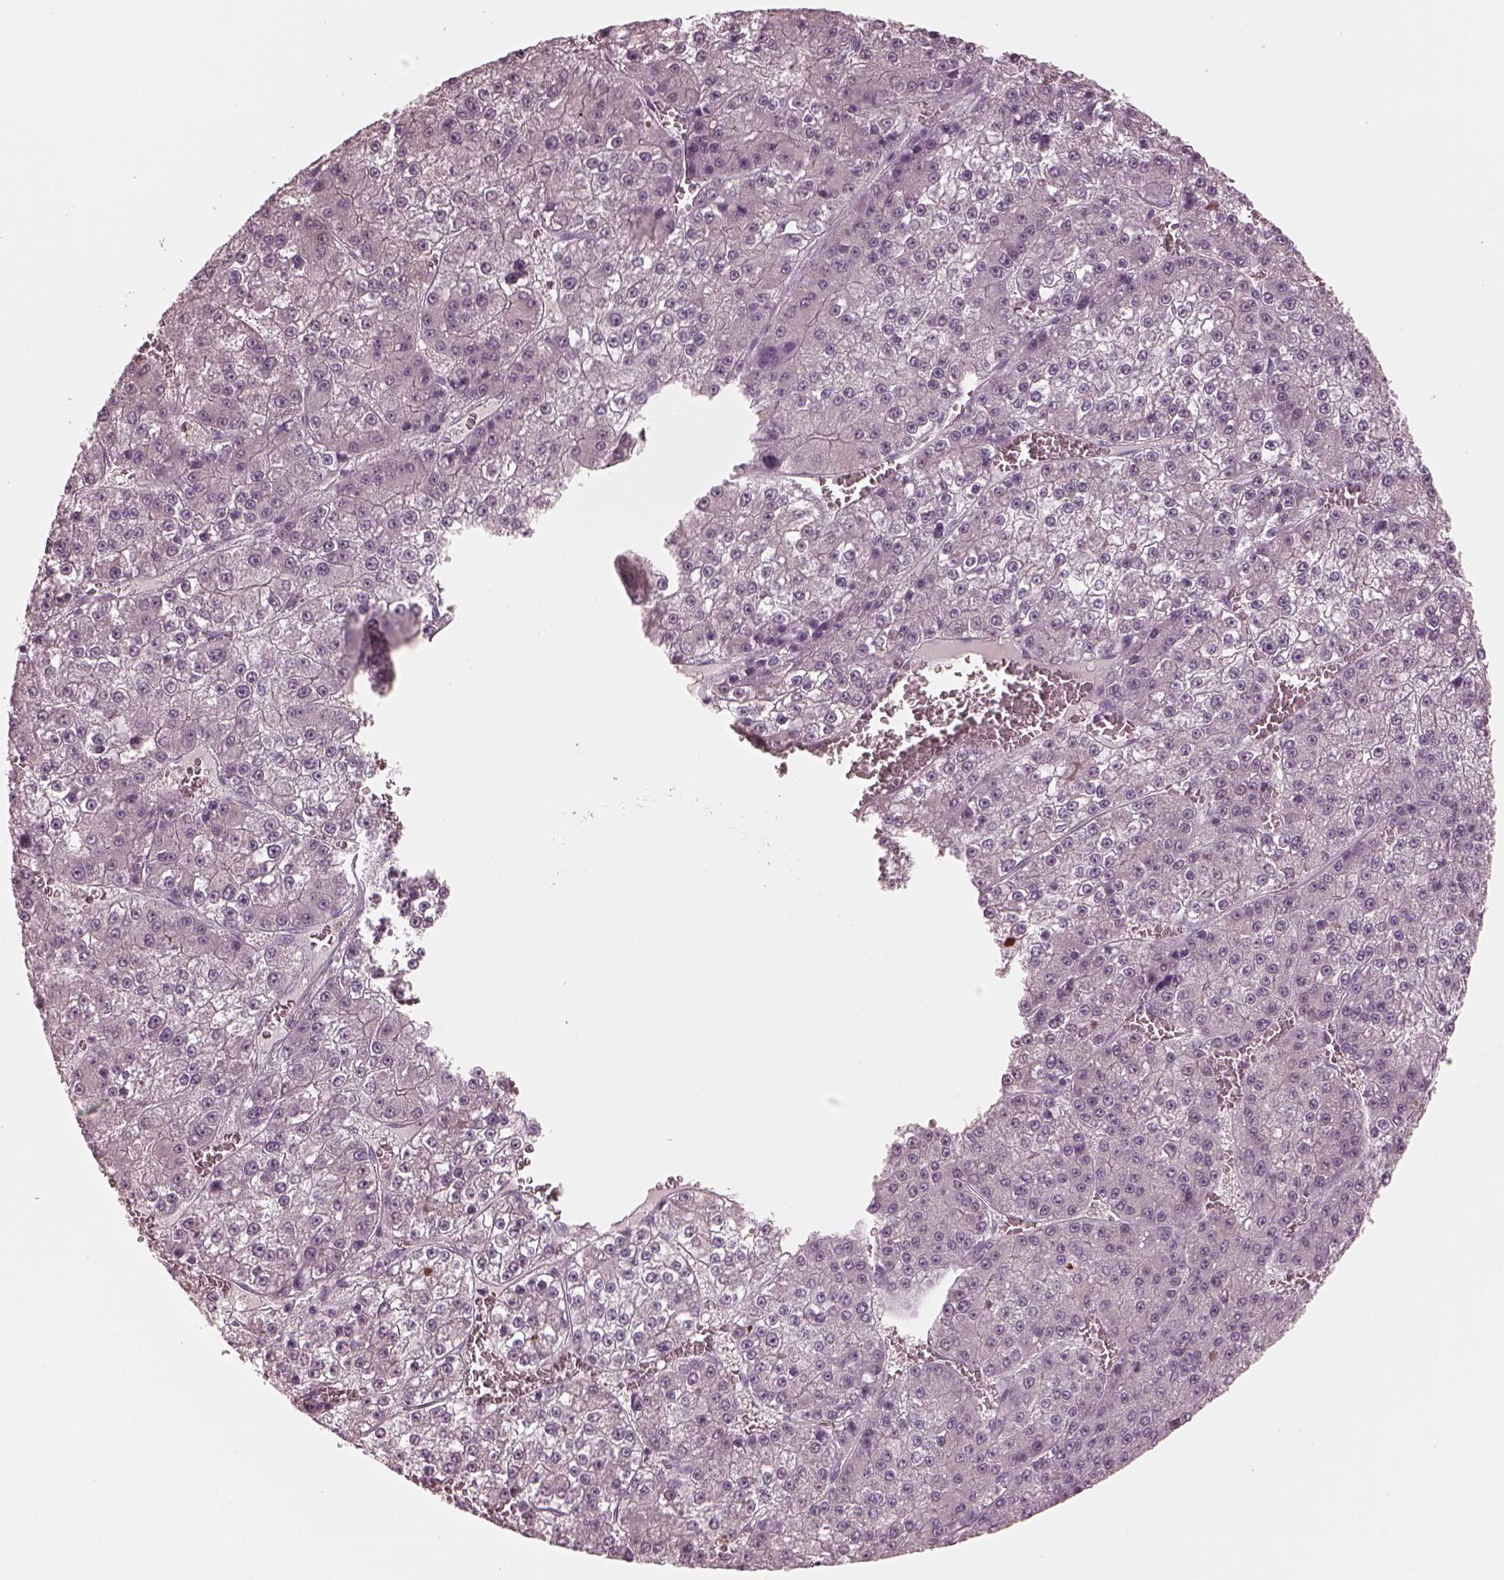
{"staining": {"intensity": "negative", "quantity": "none", "location": "none"}, "tissue": "liver cancer", "cell_type": "Tumor cells", "image_type": "cancer", "snomed": [{"axis": "morphology", "description": "Carcinoma, Hepatocellular, NOS"}, {"axis": "topography", "description": "Liver"}], "caption": "Immunohistochemical staining of human hepatocellular carcinoma (liver) displays no significant staining in tumor cells. Brightfield microscopy of IHC stained with DAB (brown) and hematoxylin (blue), captured at high magnification.", "gene": "C2orf81", "patient": {"sex": "female", "age": 73}}